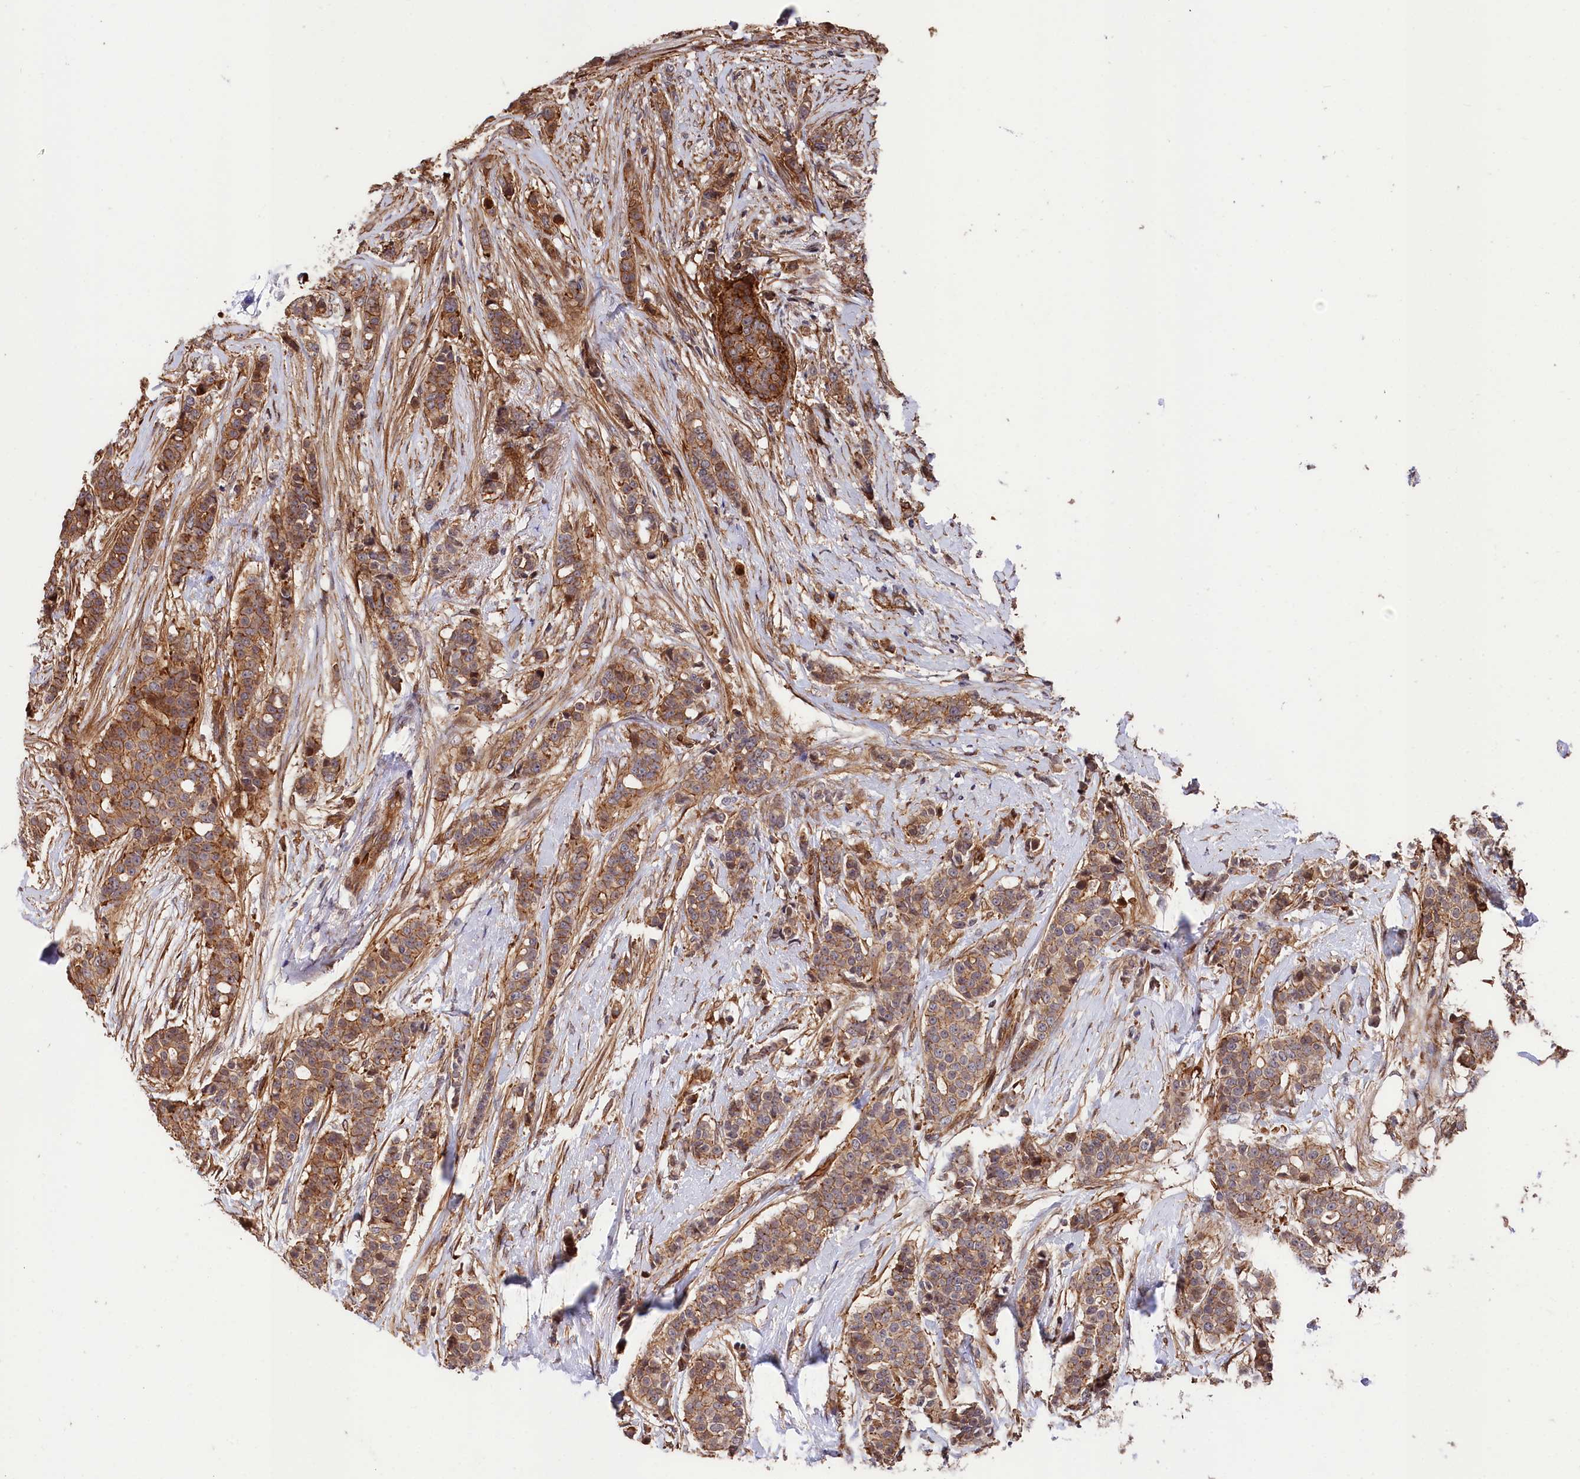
{"staining": {"intensity": "moderate", "quantity": ">75%", "location": "cytoplasmic/membranous"}, "tissue": "breast cancer", "cell_type": "Tumor cells", "image_type": "cancer", "snomed": [{"axis": "morphology", "description": "Lobular carcinoma"}, {"axis": "topography", "description": "Breast"}], "caption": "Immunohistochemistry (IHC) (DAB (3,3'-diaminobenzidine)) staining of human breast cancer exhibits moderate cytoplasmic/membranous protein expression in about >75% of tumor cells.", "gene": "TNKS1BP1", "patient": {"sex": "female", "age": 51}}